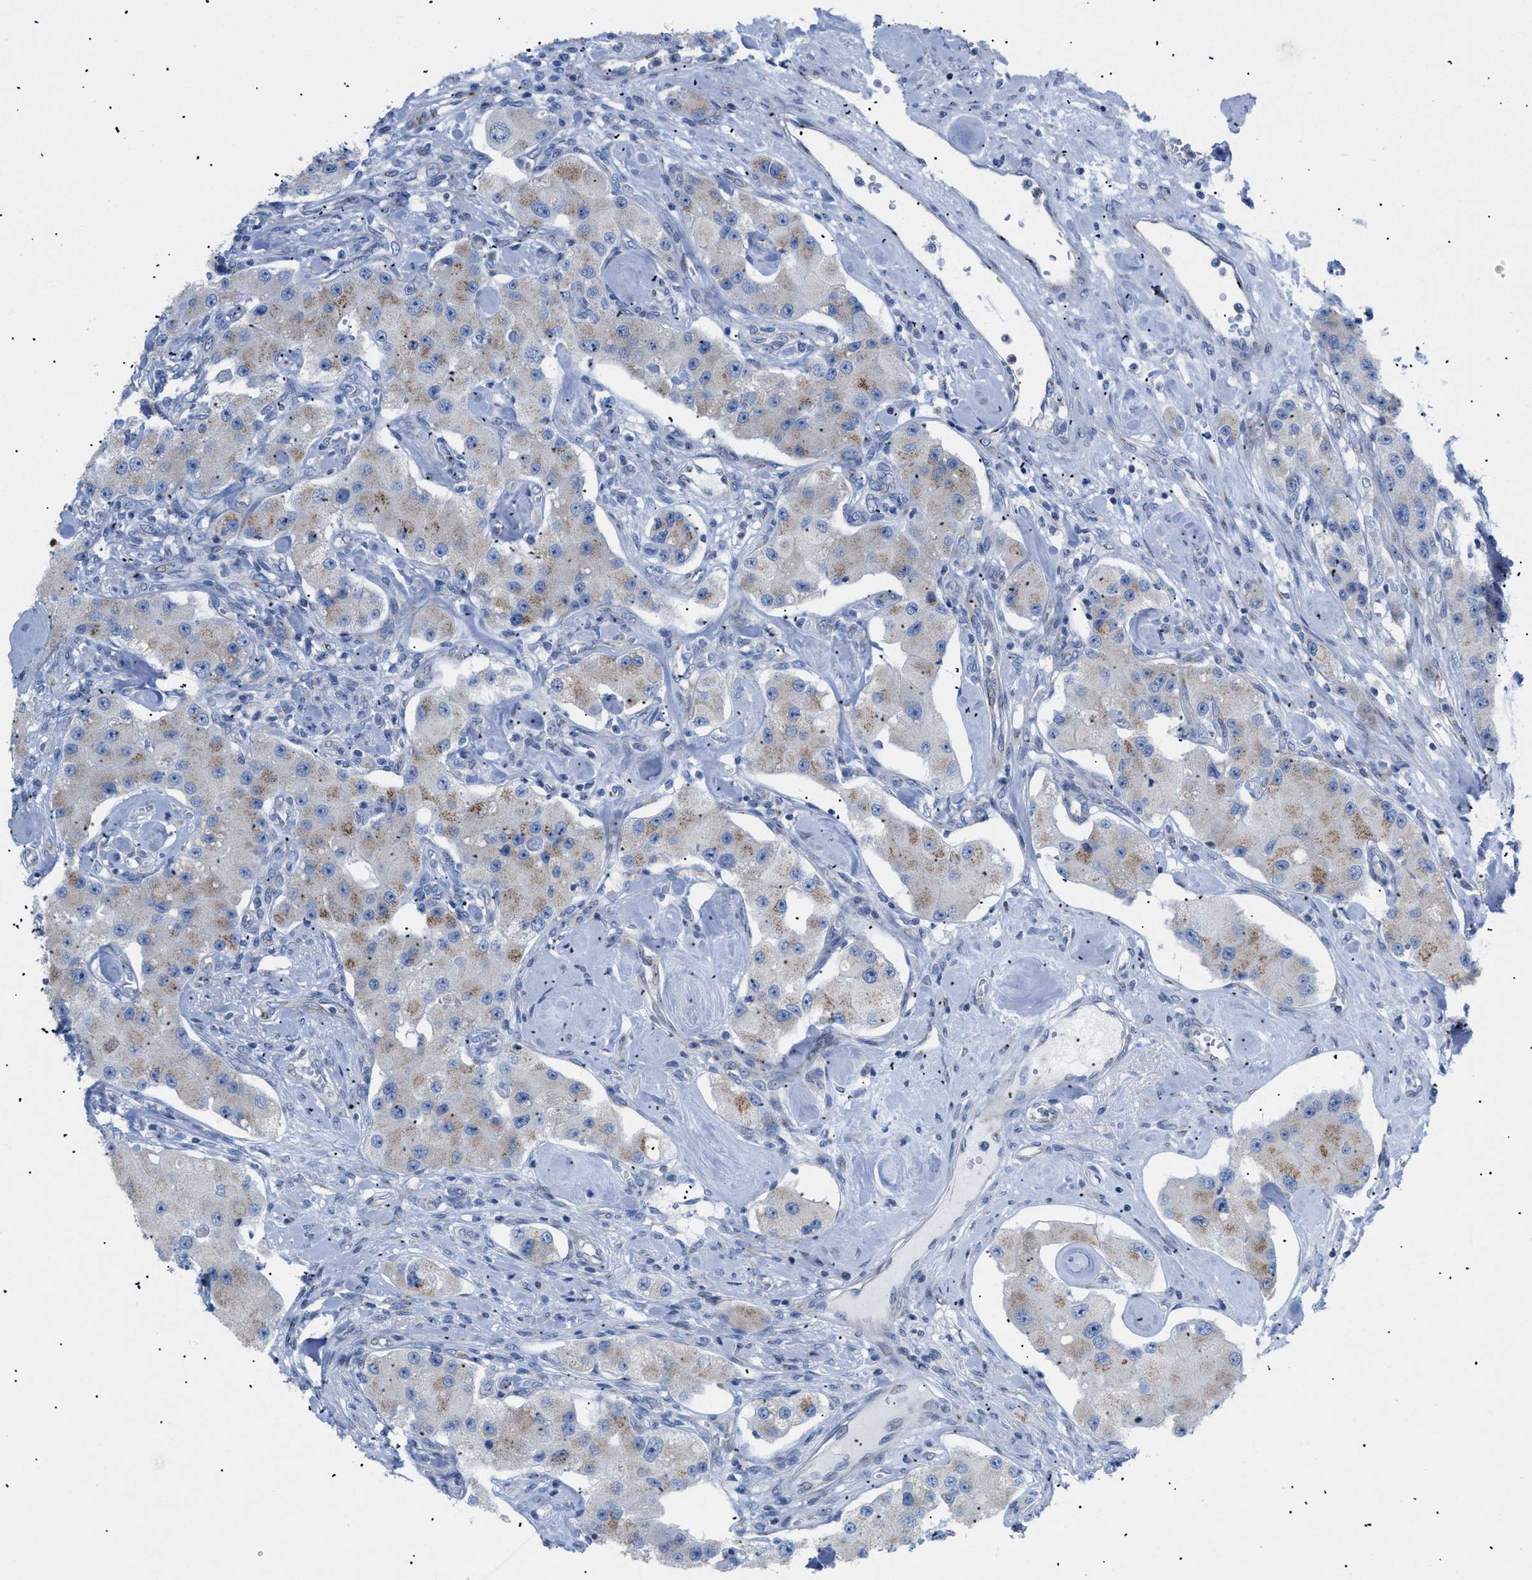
{"staining": {"intensity": "moderate", "quantity": "<25%", "location": "cytoplasmic/membranous"}, "tissue": "carcinoid", "cell_type": "Tumor cells", "image_type": "cancer", "snomed": [{"axis": "morphology", "description": "Carcinoid, malignant, NOS"}, {"axis": "topography", "description": "Pancreas"}], "caption": "The histopathology image shows immunohistochemical staining of carcinoid (malignant). There is moderate cytoplasmic/membranous staining is appreciated in approximately <25% of tumor cells. (DAB = brown stain, brightfield microscopy at high magnification).", "gene": "TMEM17", "patient": {"sex": "male", "age": 41}}